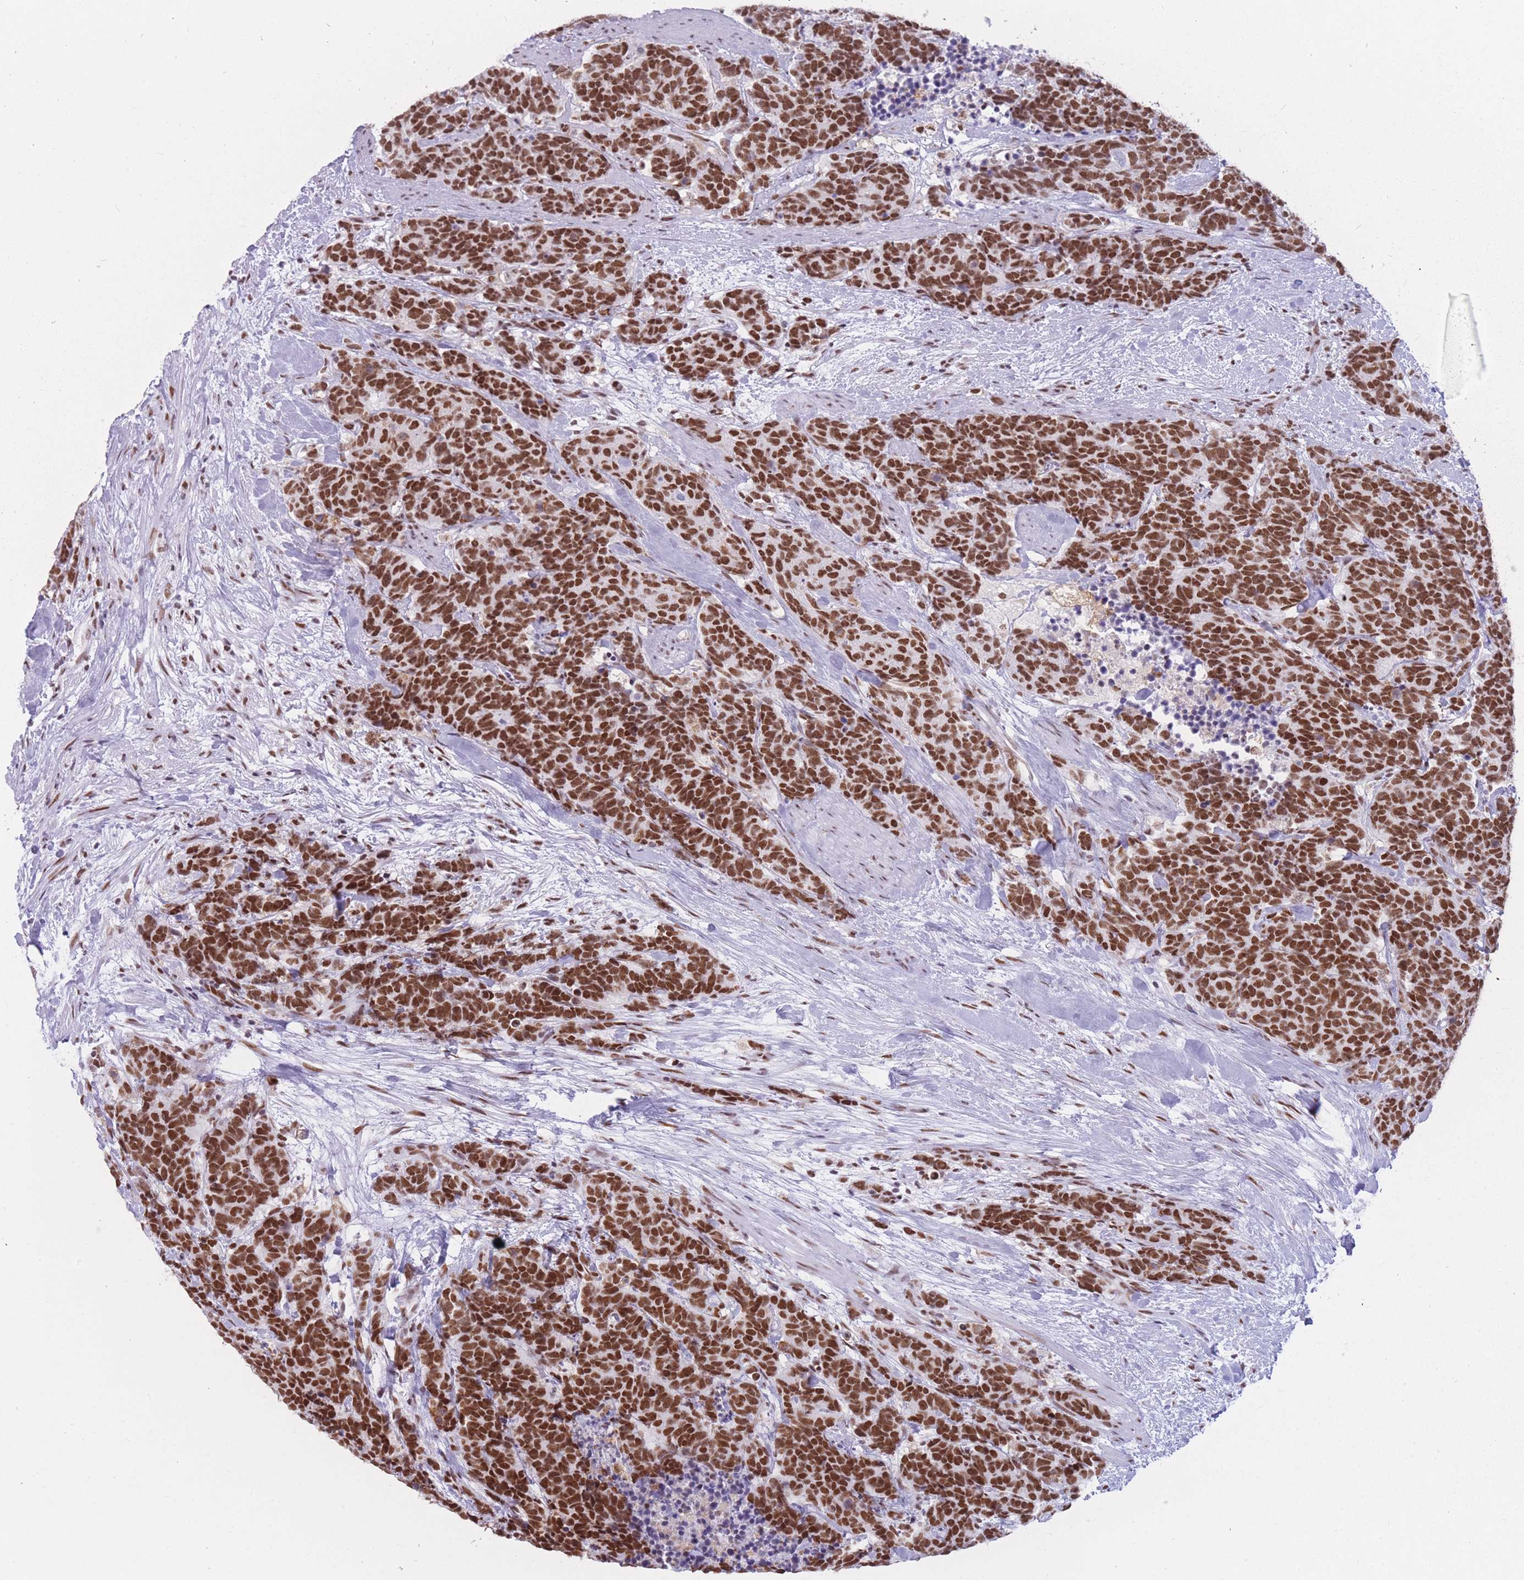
{"staining": {"intensity": "strong", "quantity": ">75%", "location": "nuclear"}, "tissue": "carcinoid", "cell_type": "Tumor cells", "image_type": "cancer", "snomed": [{"axis": "morphology", "description": "Carcinoma, NOS"}, {"axis": "morphology", "description": "Carcinoid, malignant, NOS"}, {"axis": "topography", "description": "Prostate"}], "caption": "Protein expression analysis of carcinoma exhibits strong nuclear positivity in approximately >75% of tumor cells.", "gene": "HNRNPUL1", "patient": {"sex": "male", "age": 57}}